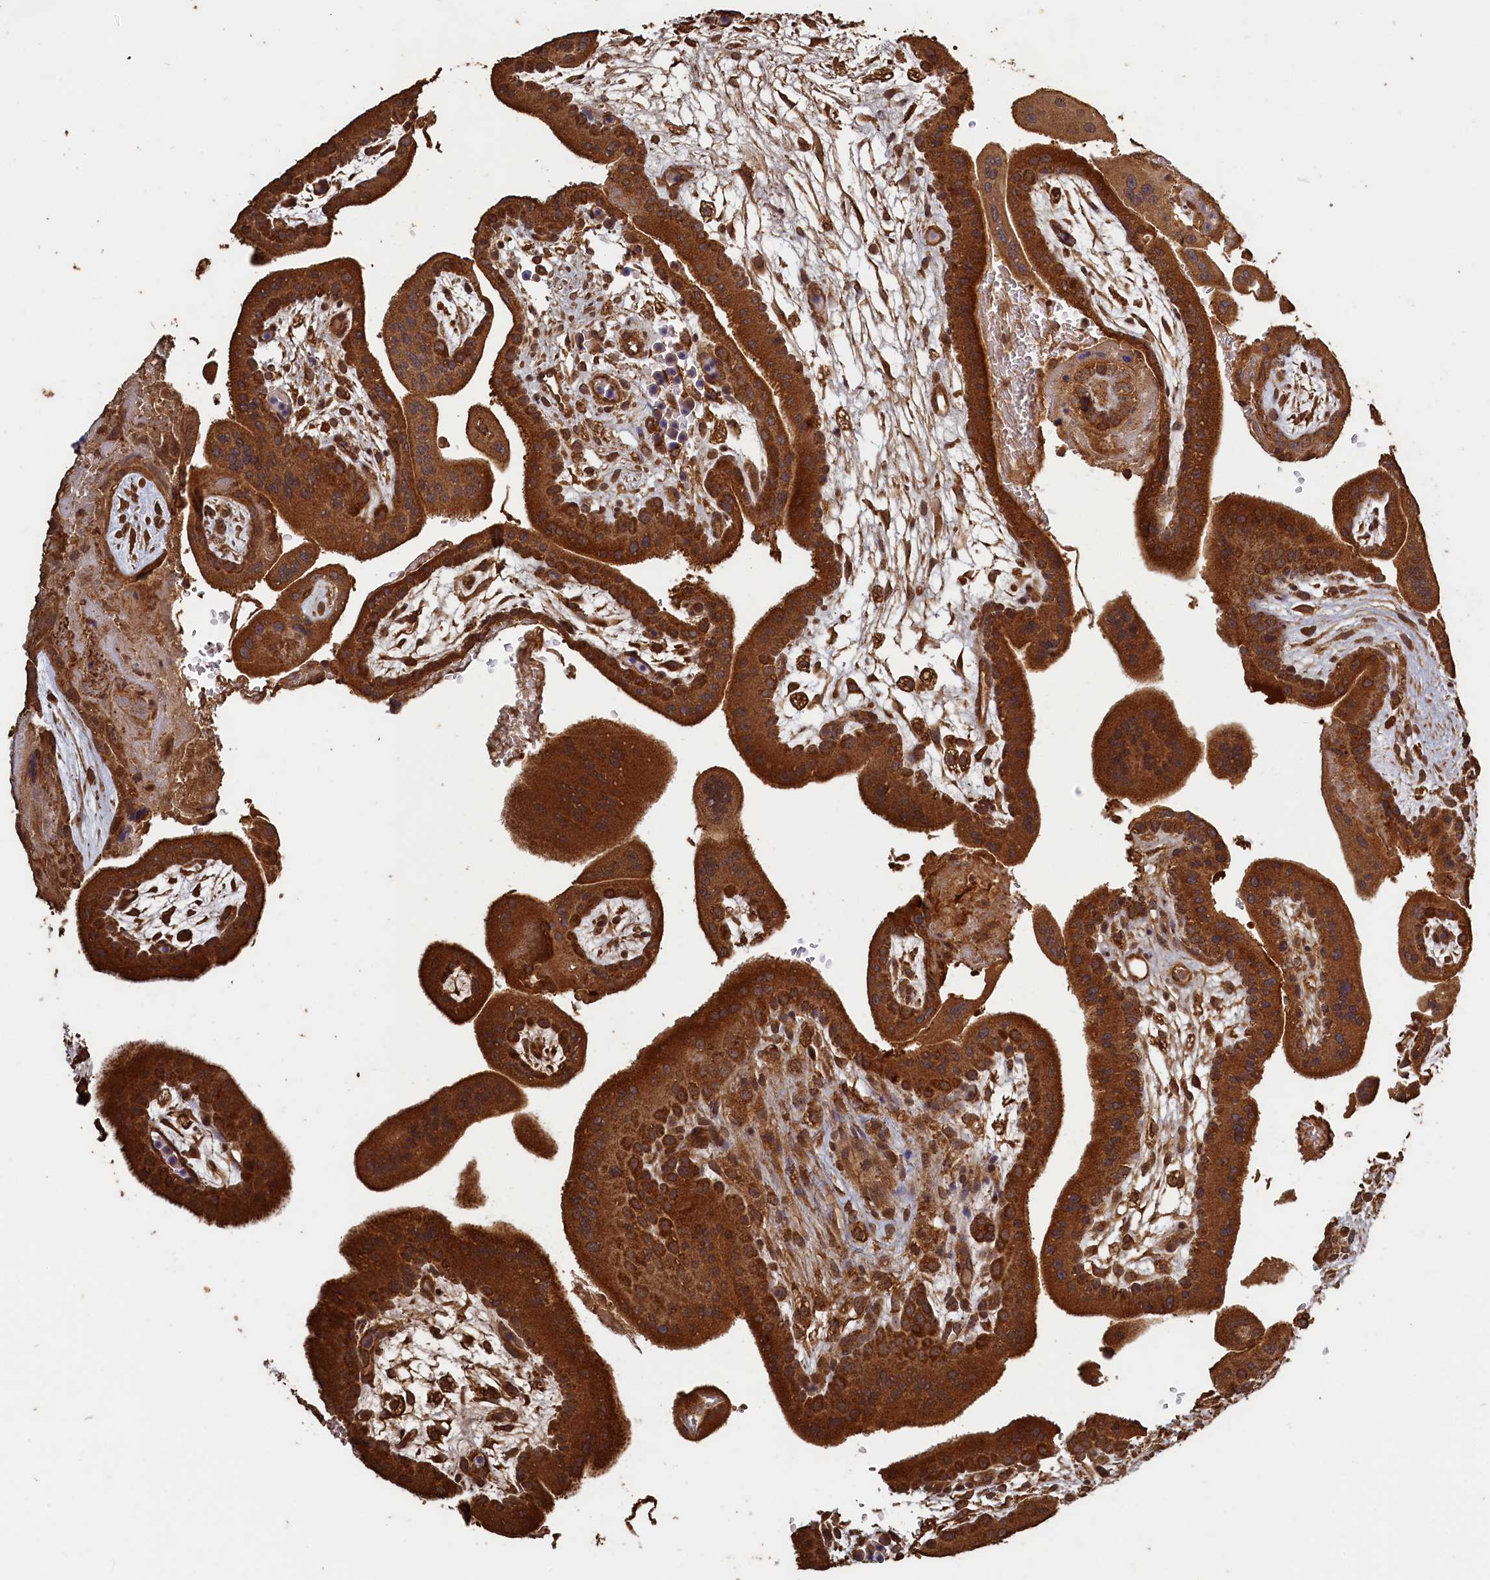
{"staining": {"intensity": "strong", "quantity": ">75%", "location": "cytoplasmic/membranous"}, "tissue": "placenta", "cell_type": "Trophoblastic cells", "image_type": "normal", "snomed": [{"axis": "morphology", "description": "Normal tissue, NOS"}, {"axis": "topography", "description": "Placenta"}], "caption": "Immunohistochemistry (IHC) (DAB) staining of unremarkable placenta displays strong cytoplasmic/membranous protein expression in approximately >75% of trophoblastic cells. Immunohistochemistry (IHC) stains the protein in brown and the nuclei are stained blue.", "gene": "SNX33", "patient": {"sex": "female", "age": 35}}